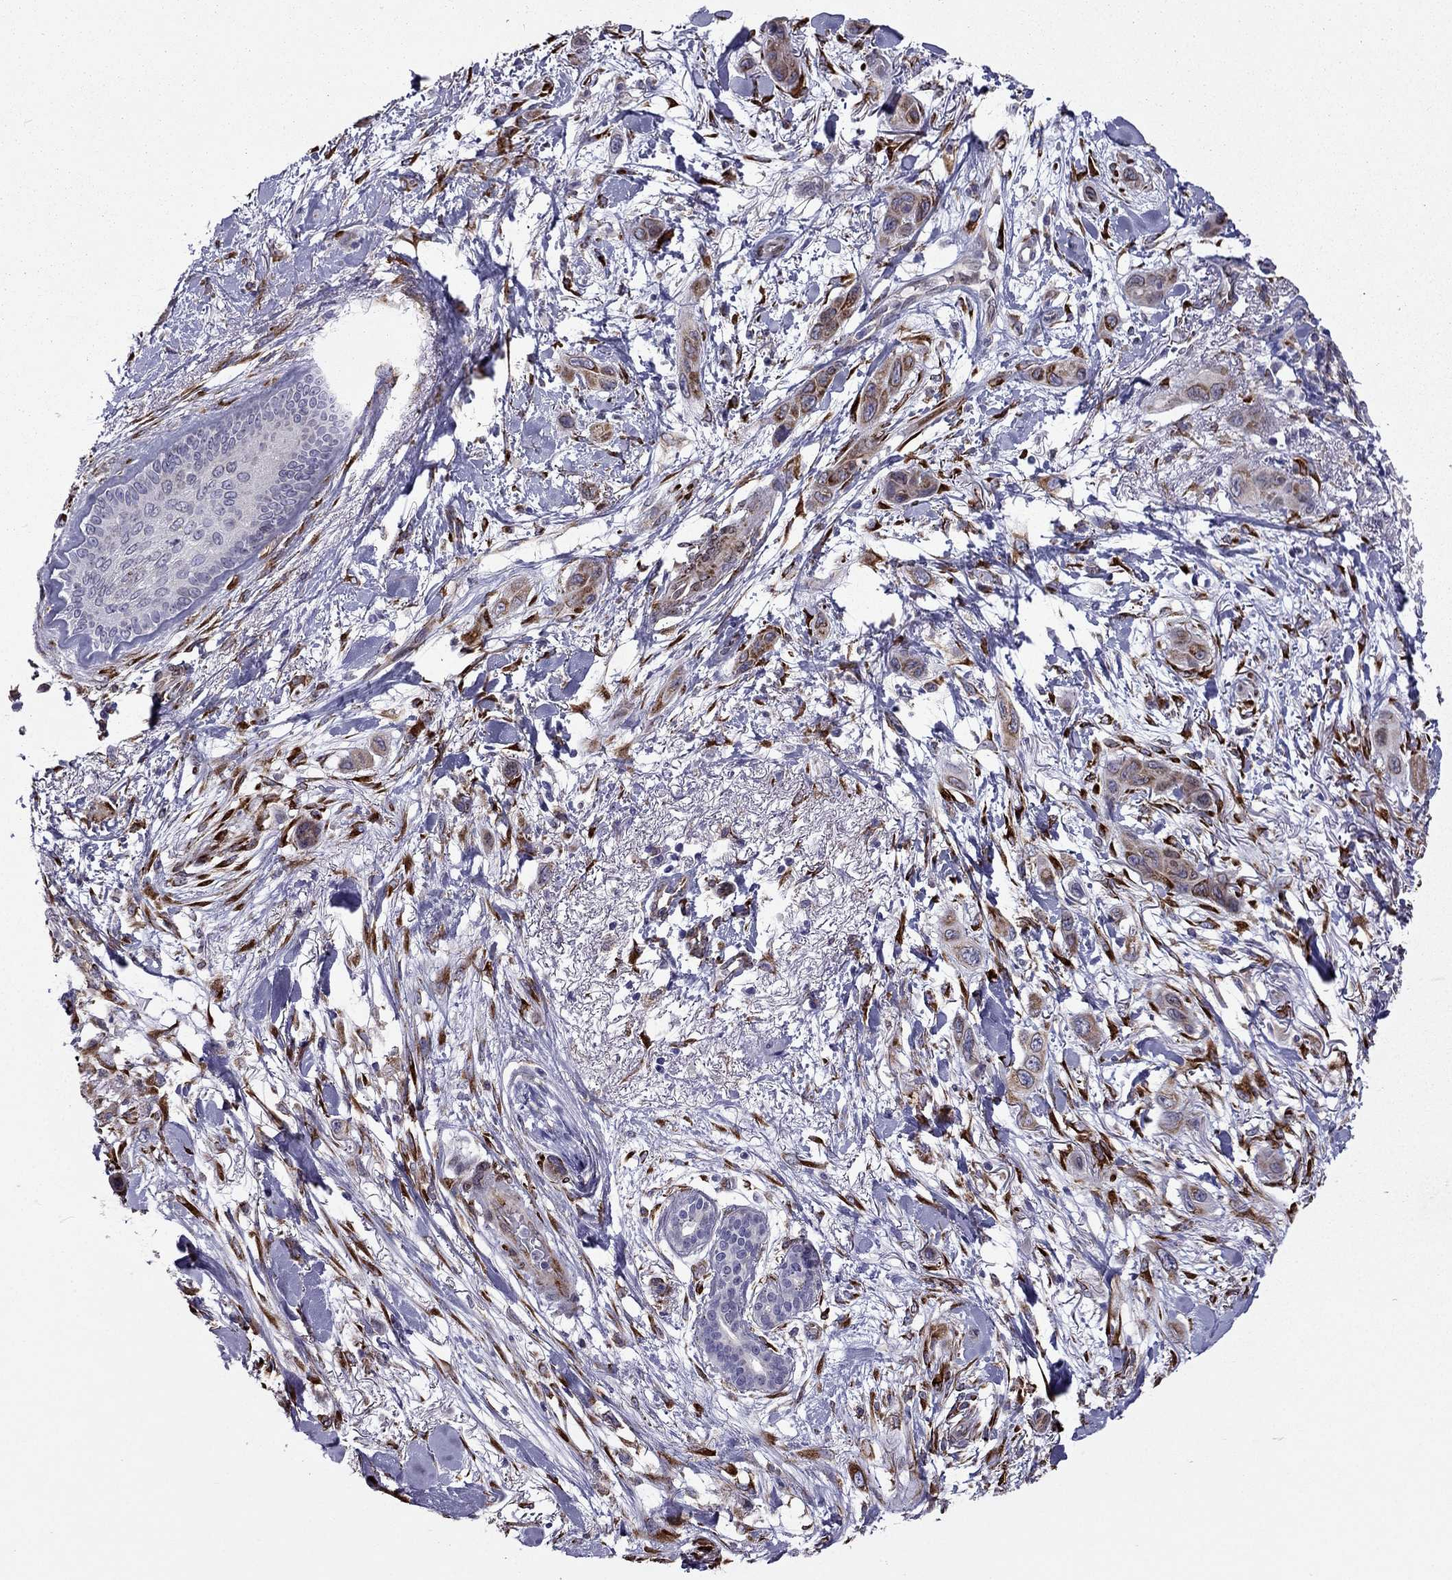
{"staining": {"intensity": "moderate", "quantity": "25%-75%", "location": "cytoplasmic/membranous"}, "tissue": "skin cancer", "cell_type": "Tumor cells", "image_type": "cancer", "snomed": [{"axis": "morphology", "description": "Squamous cell carcinoma, NOS"}, {"axis": "topography", "description": "Skin"}], "caption": "Skin squamous cell carcinoma tissue displays moderate cytoplasmic/membranous expression in approximately 25%-75% of tumor cells, visualized by immunohistochemistry.", "gene": "IKBIP", "patient": {"sex": "male", "age": 79}}